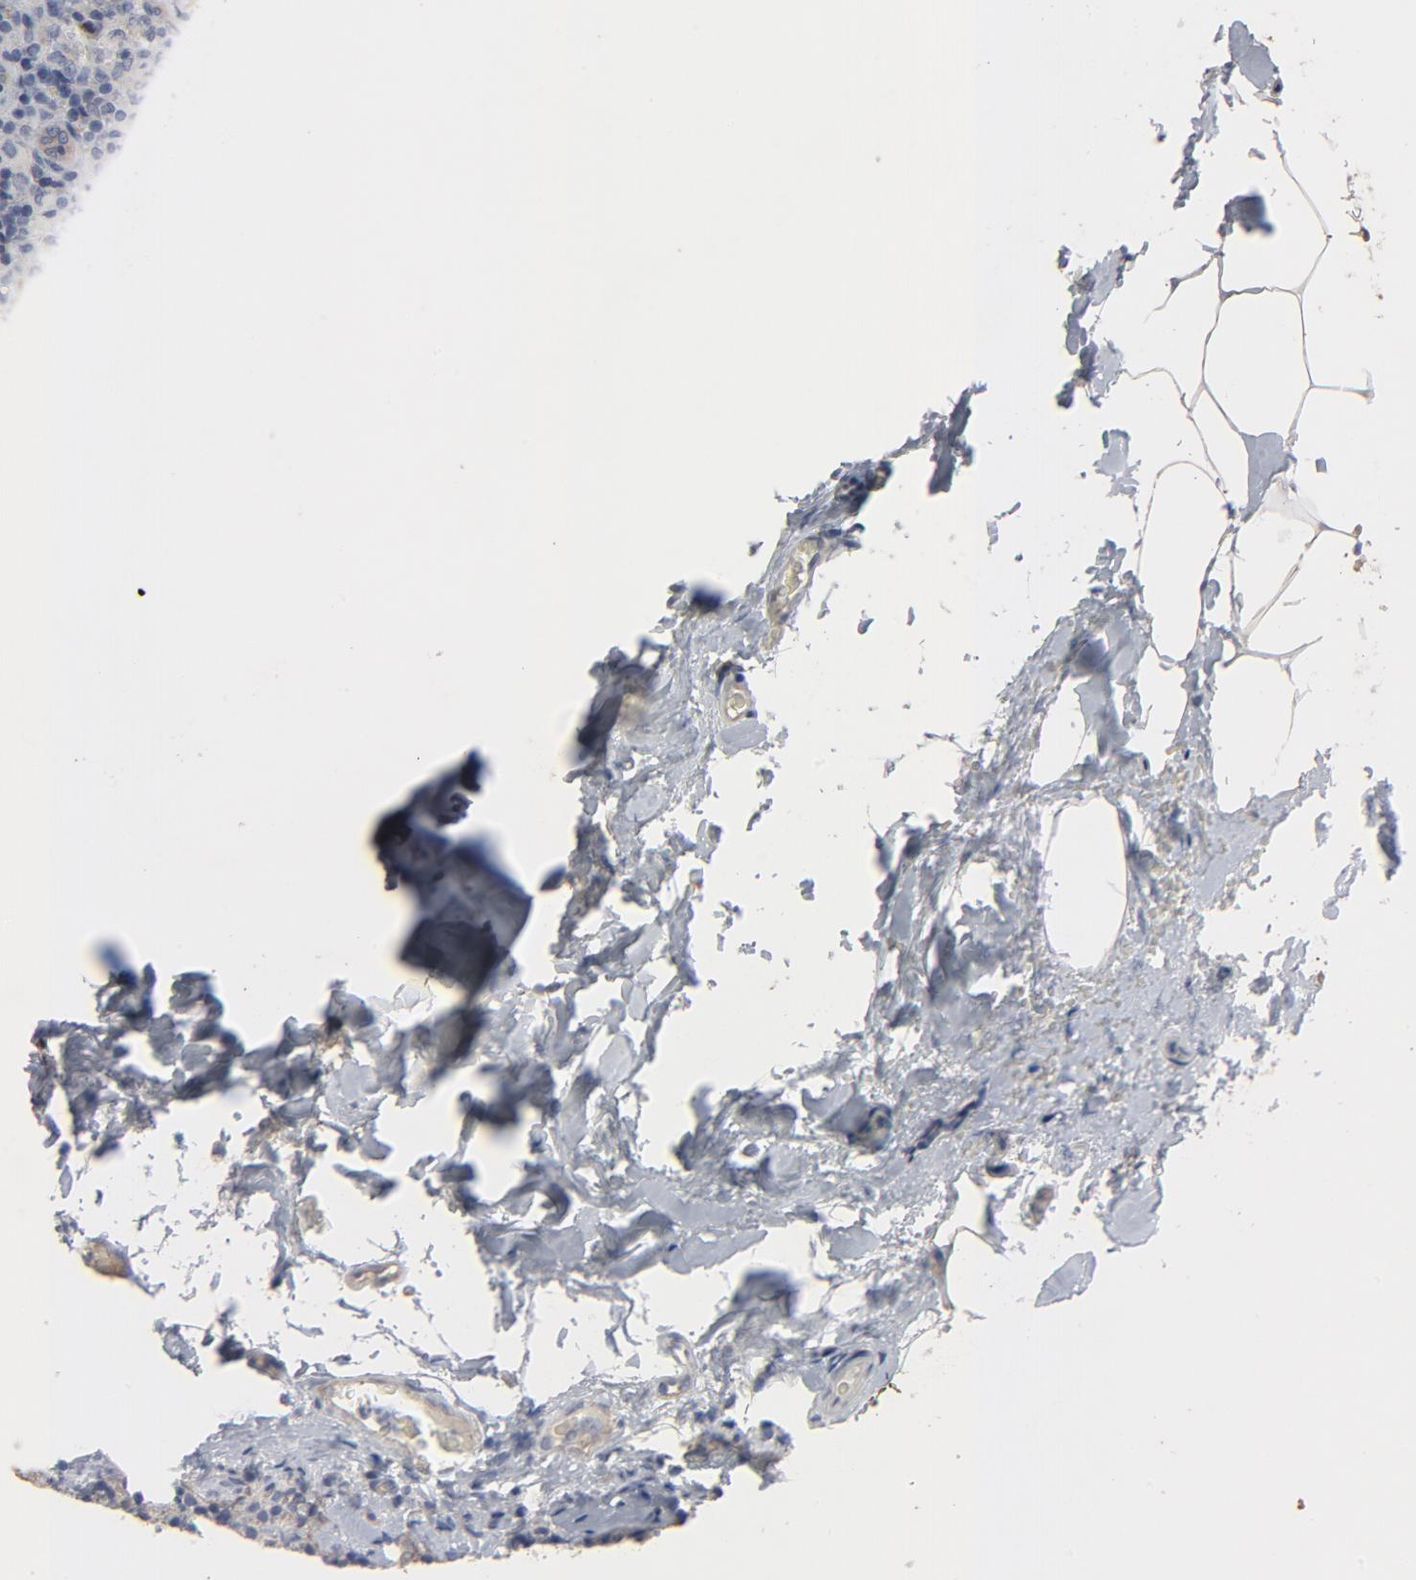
{"staining": {"intensity": "negative", "quantity": "none", "location": "none"}, "tissue": "lymph node", "cell_type": "Germinal center cells", "image_type": "normal", "snomed": [{"axis": "morphology", "description": "Normal tissue, NOS"}, {"axis": "morphology", "description": "Inflammation, NOS"}, {"axis": "topography", "description": "Lymph node"}], "caption": "An immunohistochemistry image of unremarkable lymph node is shown. There is no staining in germinal center cells of lymph node. (DAB (3,3'-diaminobenzidine) immunohistochemistry (IHC) with hematoxylin counter stain).", "gene": "KDR", "patient": {"sex": "male", "age": 46}}